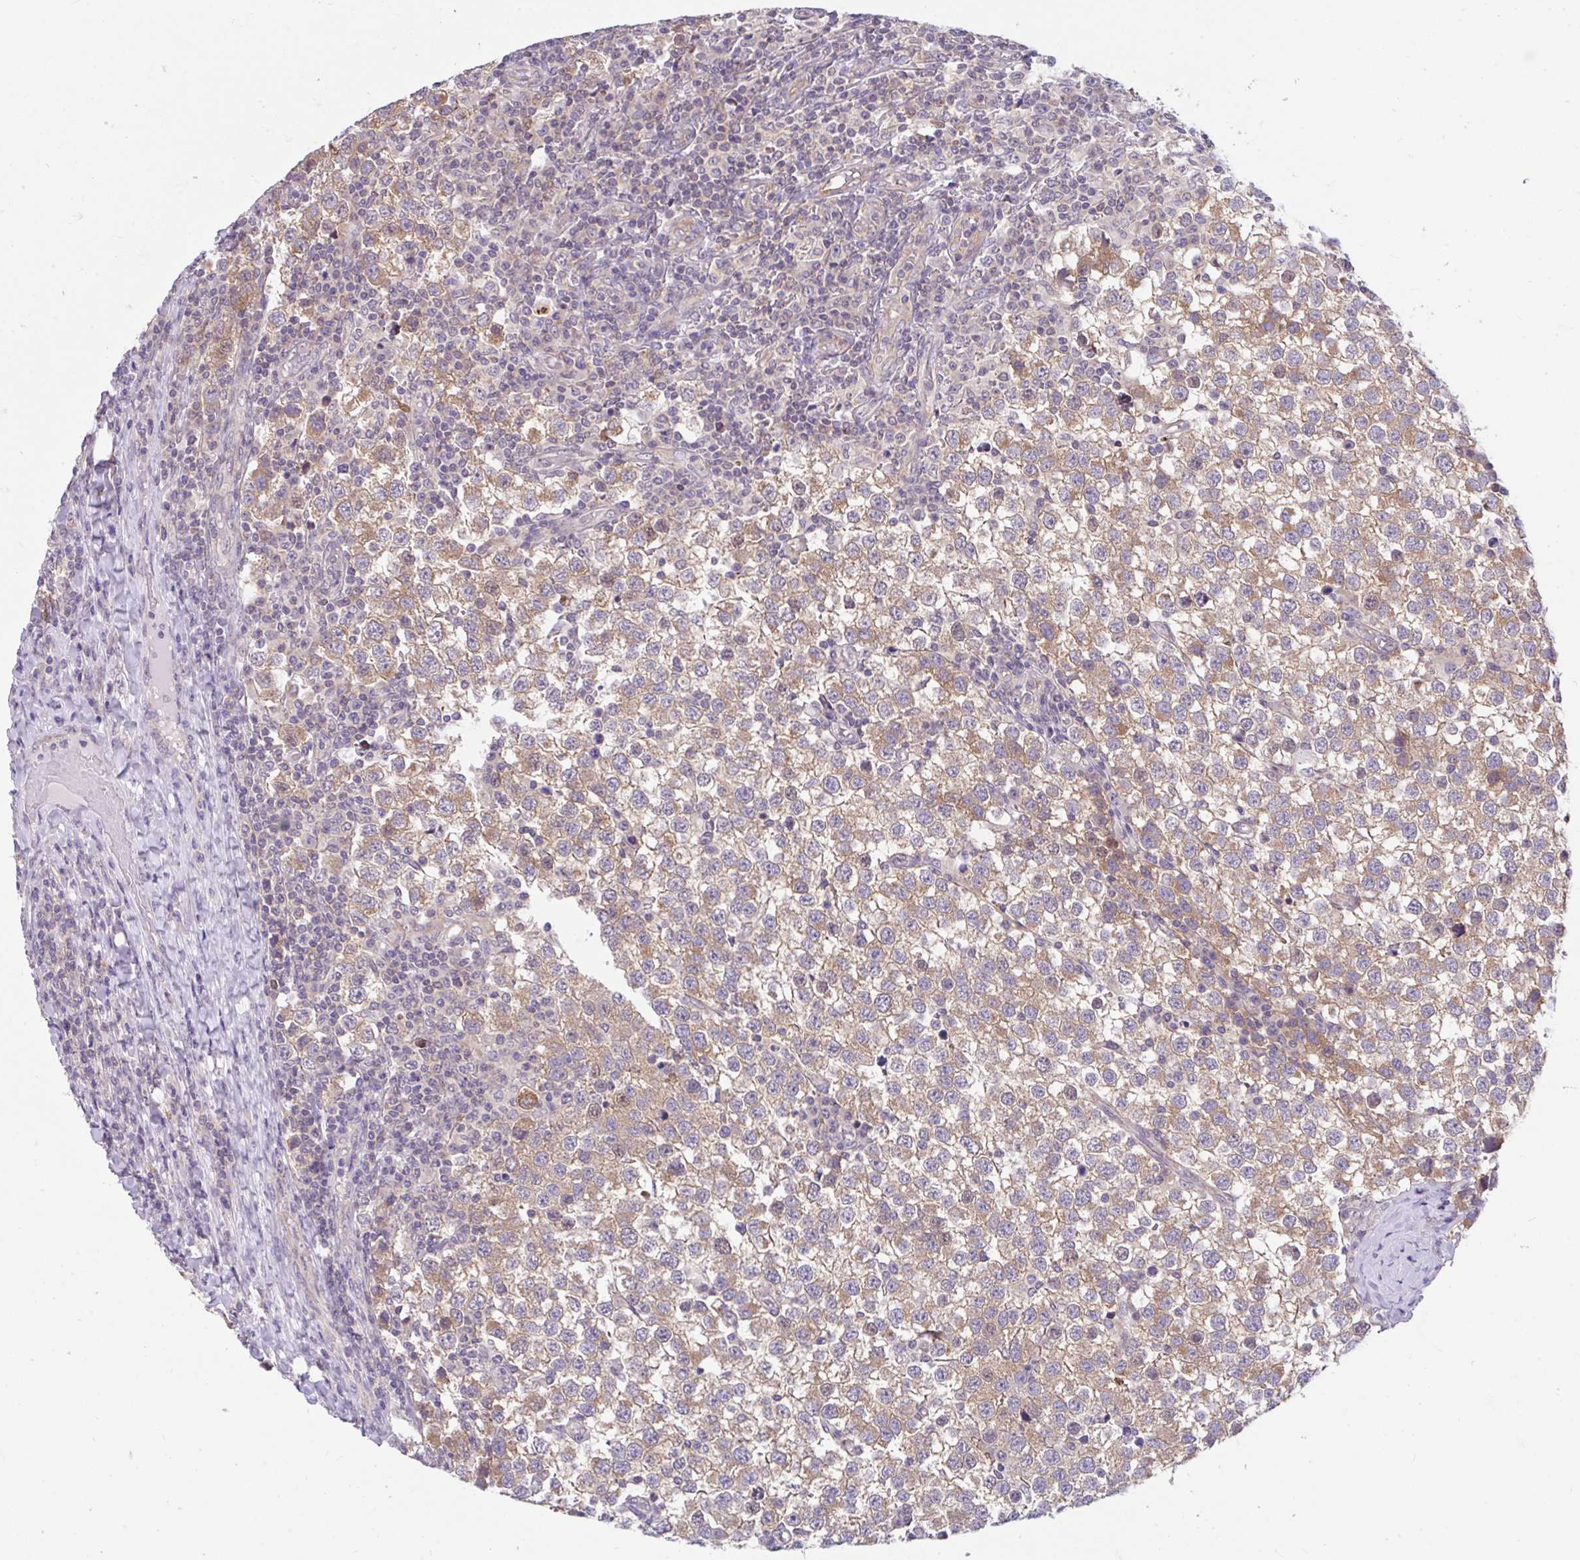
{"staining": {"intensity": "moderate", "quantity": ">75%", "location": "cytoplasmic/membranous"}, "tissue": "testis cancer", "cell_type": "Tumor cells", "image_type": "cancer", "snomed": [{"axis": "morphology", "description": "Seminoma, NOS"}, {"axis": "topography", "description": "Testis"}], "caption": "Immunohistochemistry of human testis cancer (seminoma) demonstrates medium levels of moderate cytoplasmic/membranous positivity in approximately >75% of tumor cells. (brown staining indicates protein expression, while blue staining denotes nuclei).", "gene": "RALBP1", "patient": {"sex": "male", "age": 34}}